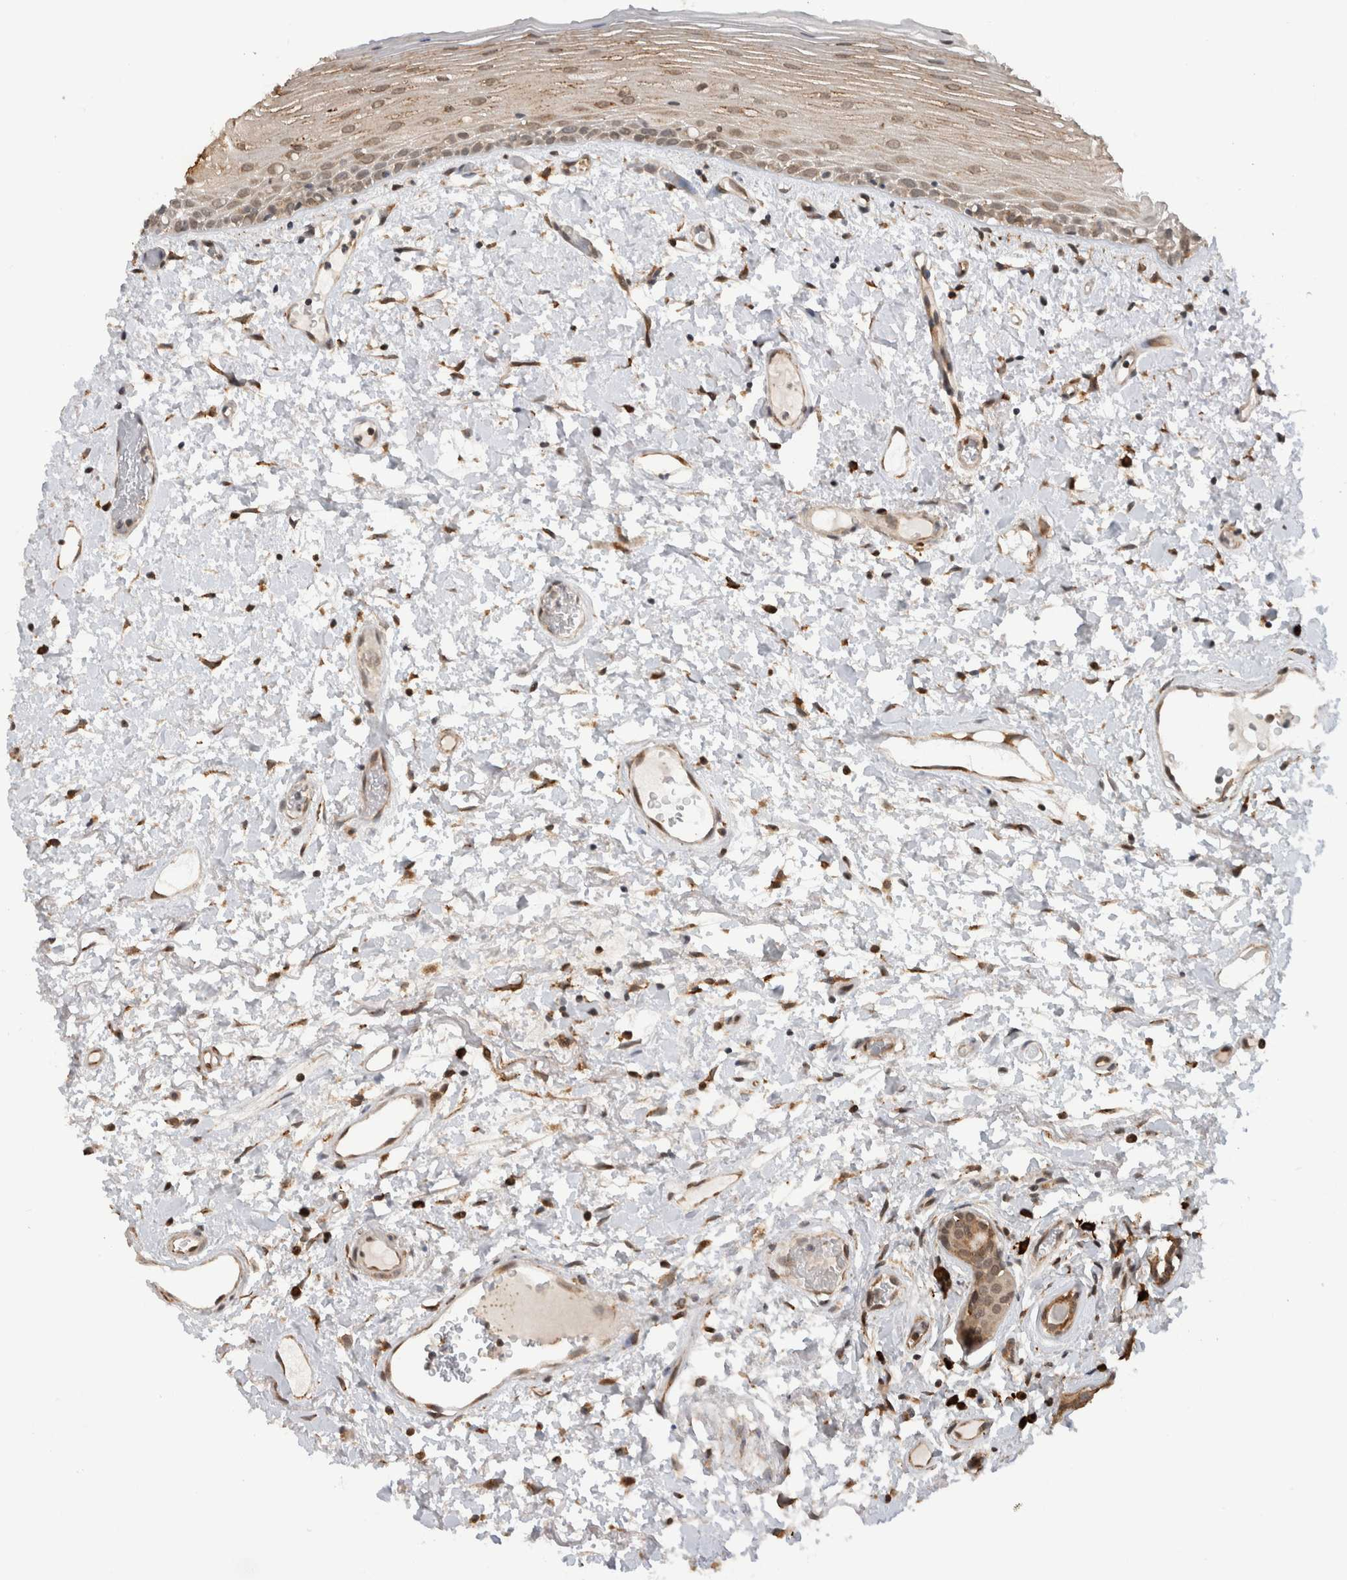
{"staining": {"intensity": "weak", "quantity": "25%-75%", "location": "nuclear"}, "tissue": "oral mucosa", "cell_type": "Squamous epithelial cells", "image_type": "normal", "snomed": [{"axis": "morphology", "description": "Normal tissue, NOS"}, {"axis": "topography", "description": "Oral tissue"}], "caption": "Normal oral mucosa displays weak nuclear positivity in approximately 25%-75% of squamous epithelial cells, visualized by immunohistochemistry.", "gene": "MS4A7", "patient": {"sex": "female", "age": 76}}